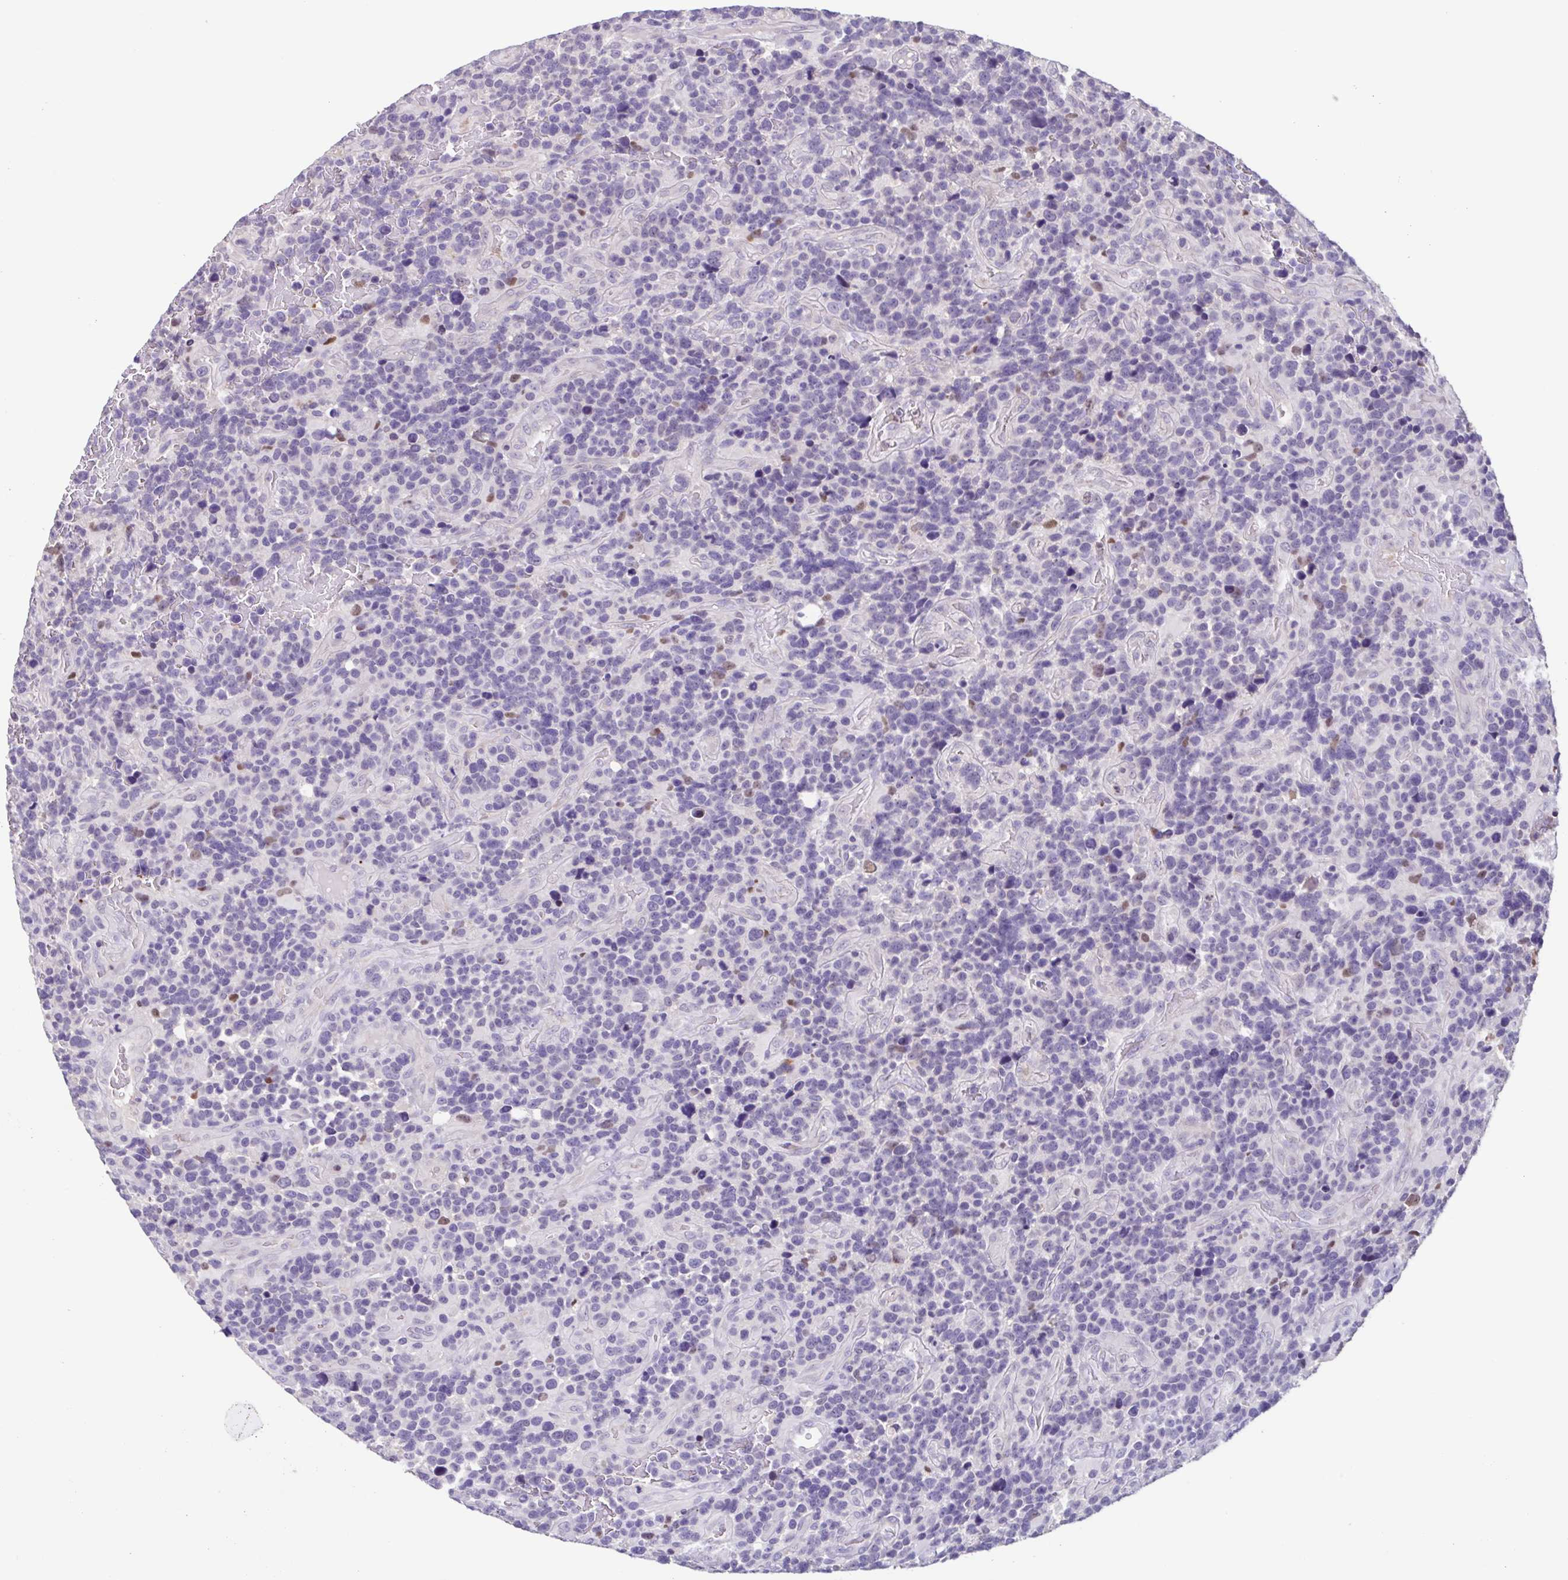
{"staining": {"intensity": "negative", "quantity": "none", "location": "none"}, "tissue": "glioma", "cell_type": "Tumor cells", "image_type": "cancer", "snomed": [{"axis": "morphology", "description": "Glioma, malignant, High grade"}, {"axis": "topography", "description": "Brain"}], "caption": "Immunohistochemical staining of human malignant high-grade glioma reveals no significant expression in tumor cells.", "gene": "ACTRT3", "patient": {"sex": "male", "age": 33}}